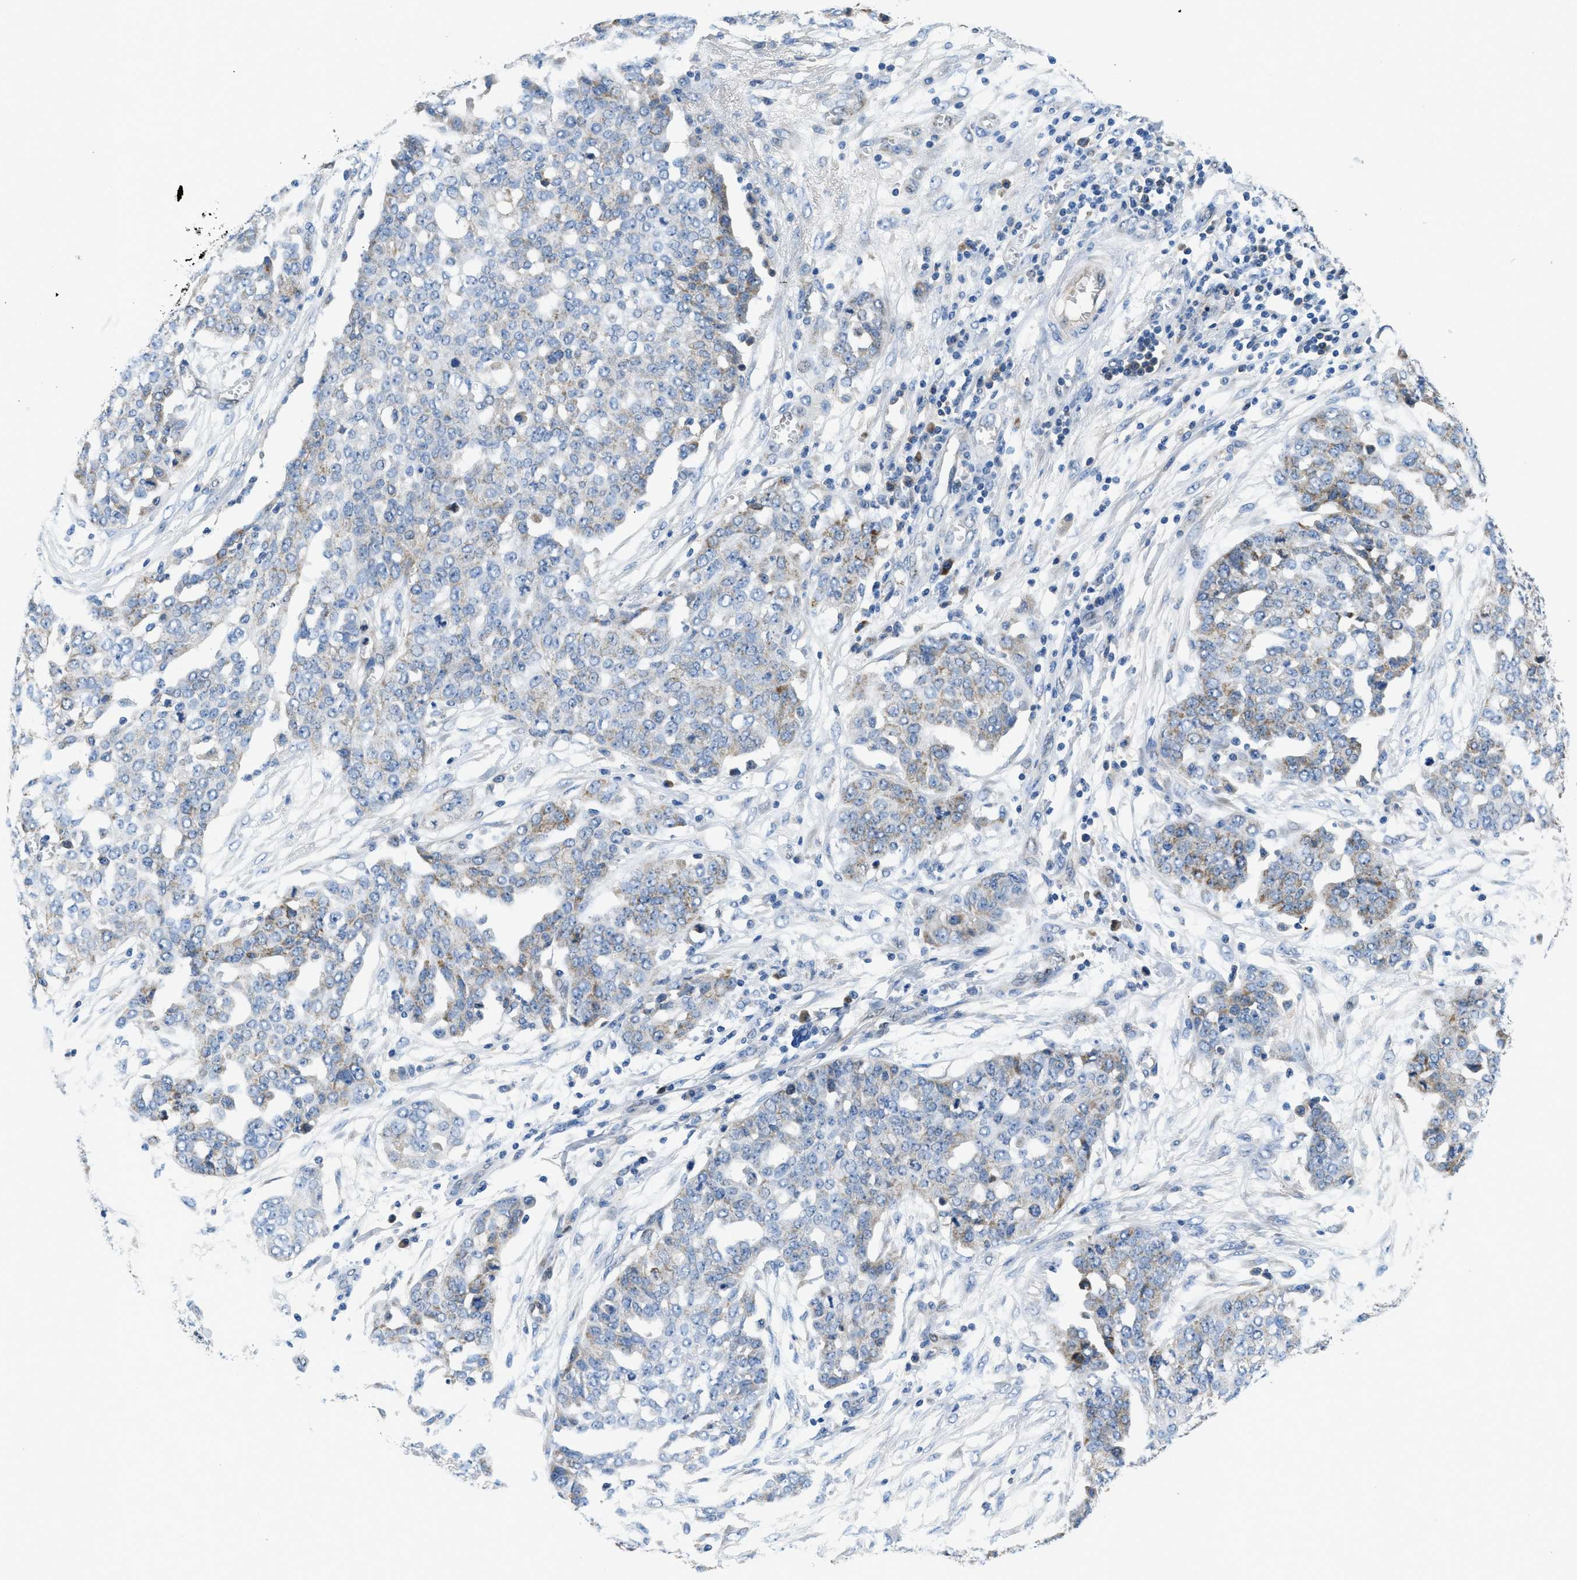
{"staining": {"intensity": "moderate", "quantity": "<25%", "location": "cytoplasmic/membranous"}, "tissue": "ovarian cancer", "cell_type": "Tumor cells", "image_type": "cancer", "snomed": [{"axis": "morphology", "description": "Cystadenocarcinoma, serous, NOS"}, {"axis": "topography", "description": "Soft tissue"}, {"axis": "topography", "description": "Ovary"}], "caption": "The histopathology image displays staining of ovarian serous cystadenocarcinoma, revealing moderate cytoplasmic/membranous protein positivity (brown color) within tumor cells.", "gene": "PNKD", "patient": {"sex": "female", "age": 57}}